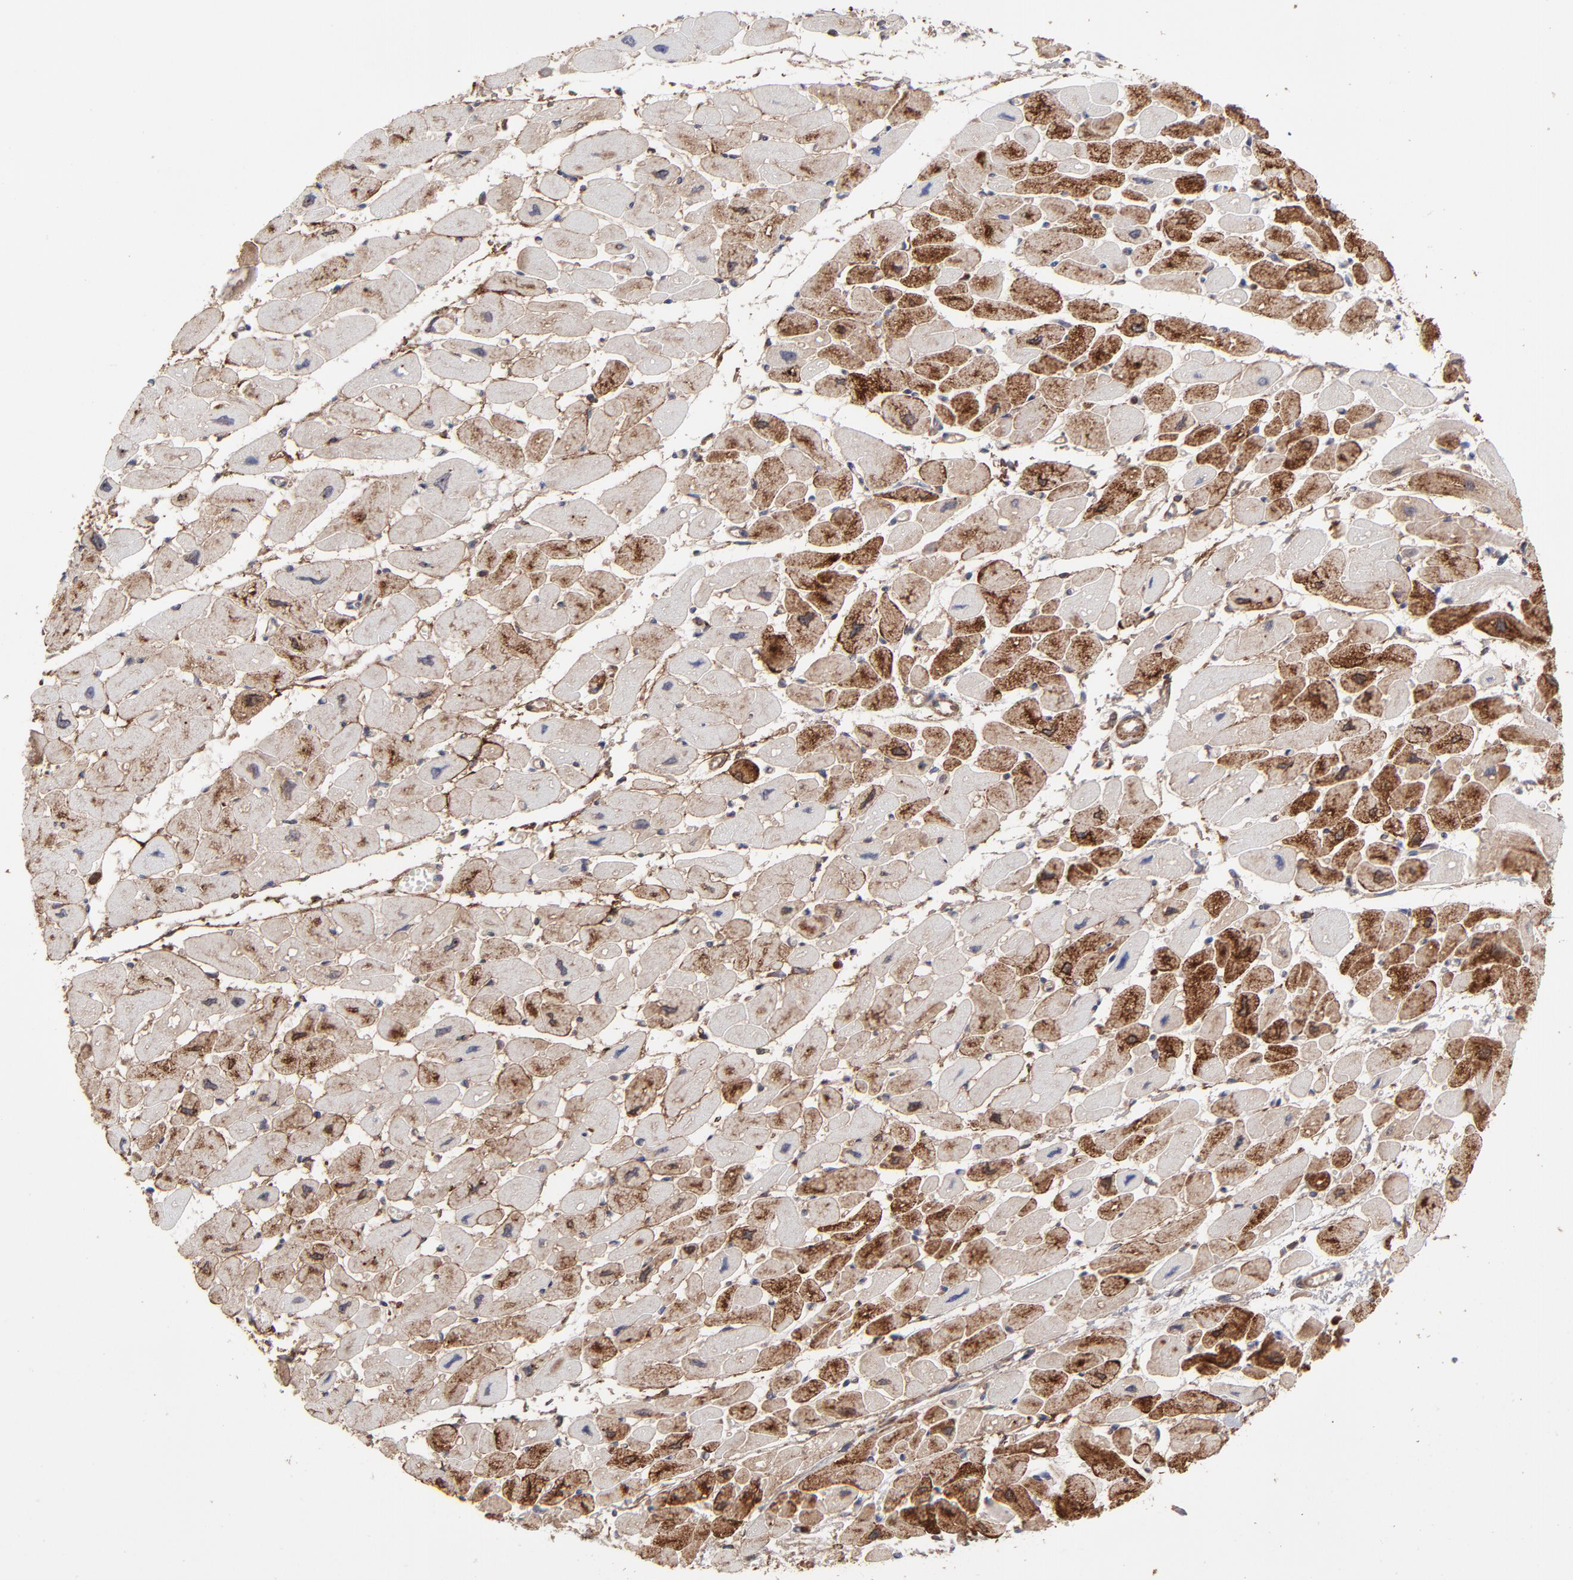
{"staining": {"intensity": "strong", "quantity": "25%-75%", "location": "cytoplasmic/membranous"}, "tissue": "heart muscle", "cell_type": "Cardiomyocytes", "image_type": "normal", "snomed": [{"axis": "morphology", "description": "Normal tissue, NOS"}, {"axis": "topography", "description": "Heart"}], "caption": "Immunohistochemical staining of normal heart muscle reveals strong cytoplasmic/membranous protein staining in about 25%-75% of cardiomyocytes. Ihc stains the protein of interest in brown and the nuclei are stained blue.", "gene": "PFKM", "patient": {"sex": "female", "age": 54}}